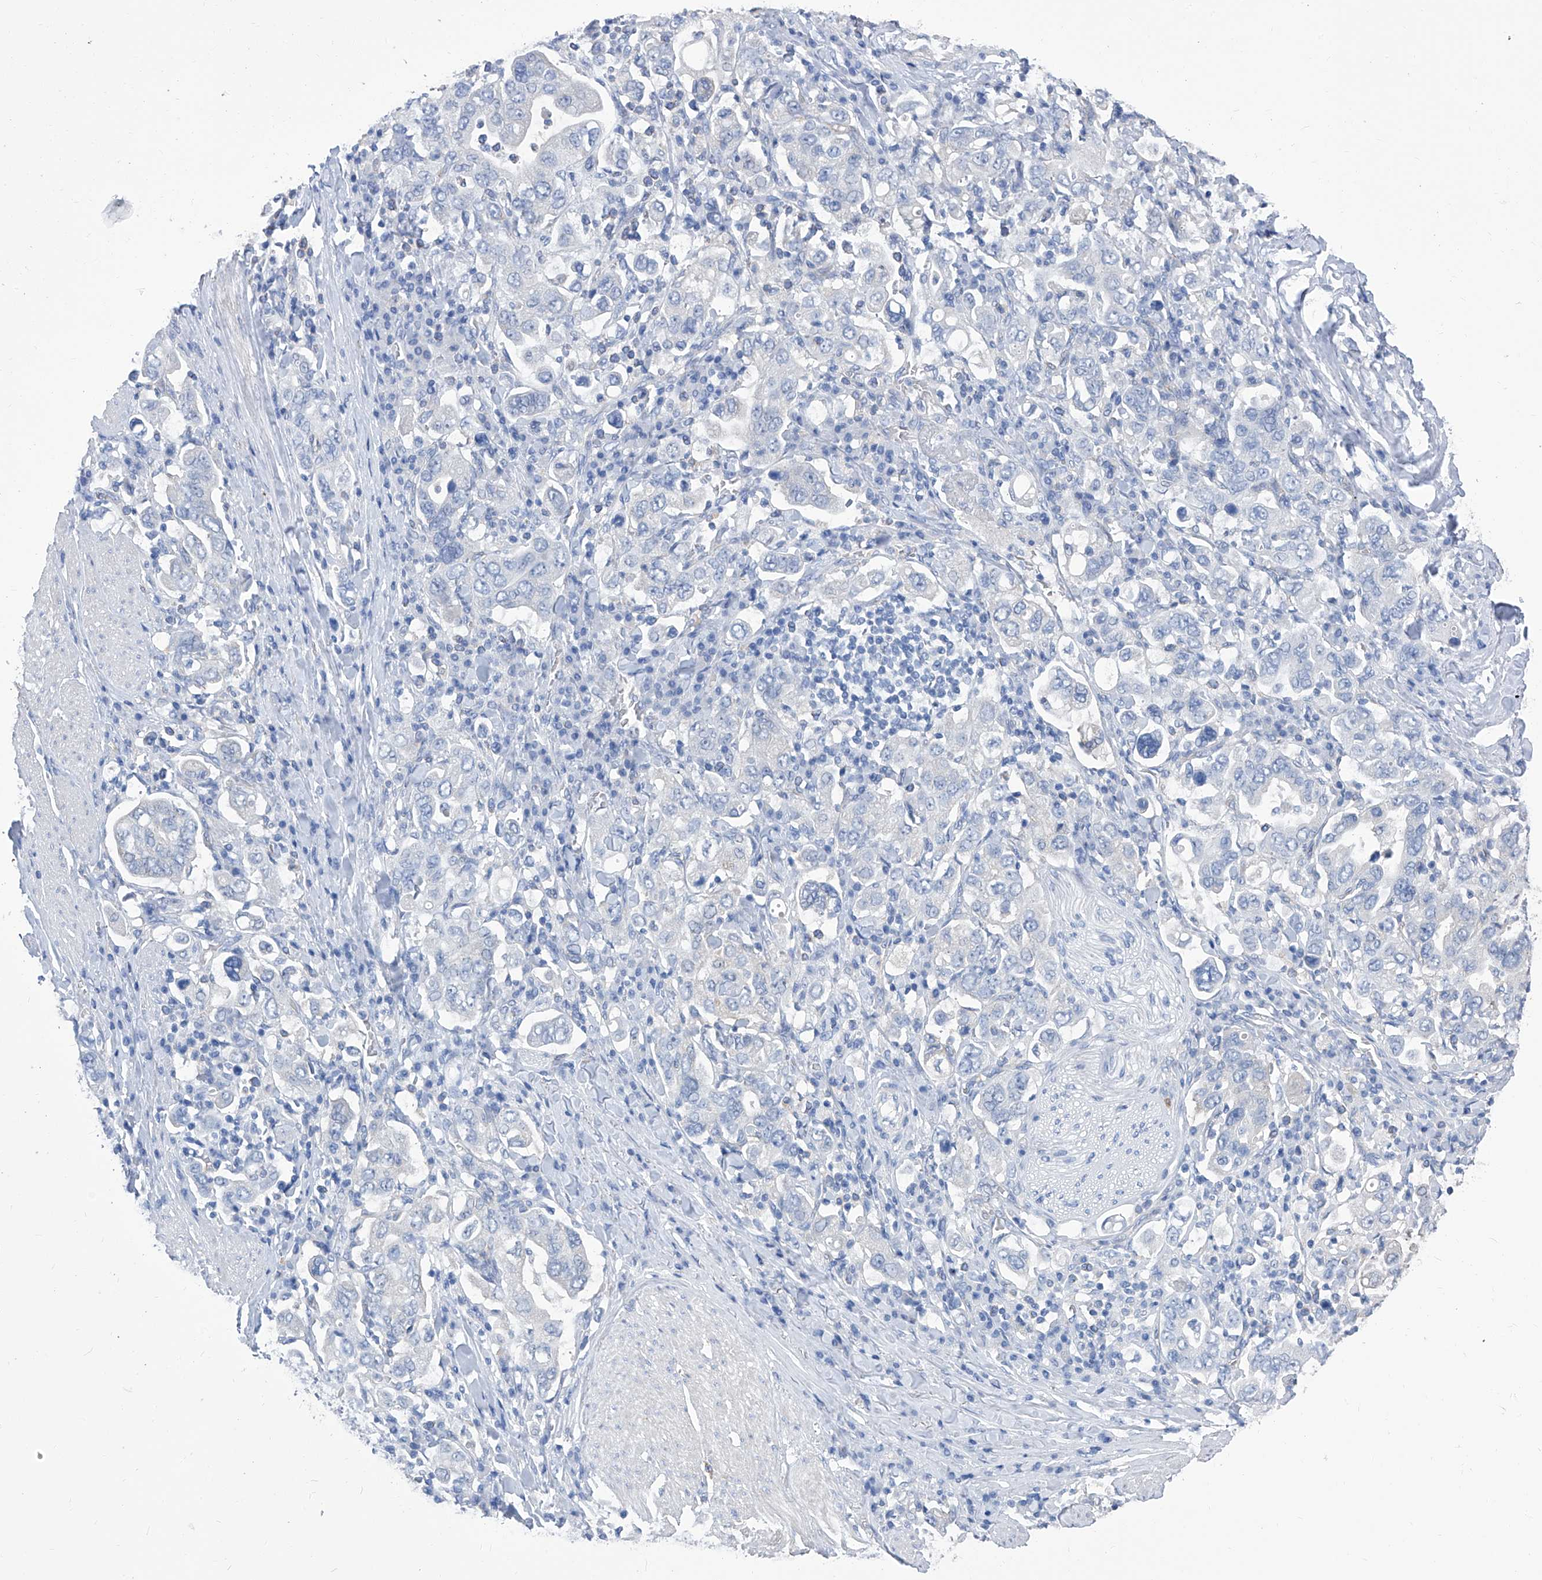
{"staining": {"intensity": "negative", "quantity": "none", "location": "none"}, "tissue": "stomach cancer", "cell_type": "Tumor cells", "image_type": "cancer", "snomed": [{"axis": "morphology", "description": "Adenocarcinoma, NOS"}, {"axis": "topography", "description": "Stomach, upper"}], "caption": "Stomach cancer (adenocarcinoma) stained for a protein using immunohistochemistry (IHC) demonstrates no staining tumor cells.", "gene": "SMS", "patient": {"sex": "male", "age": 62}}